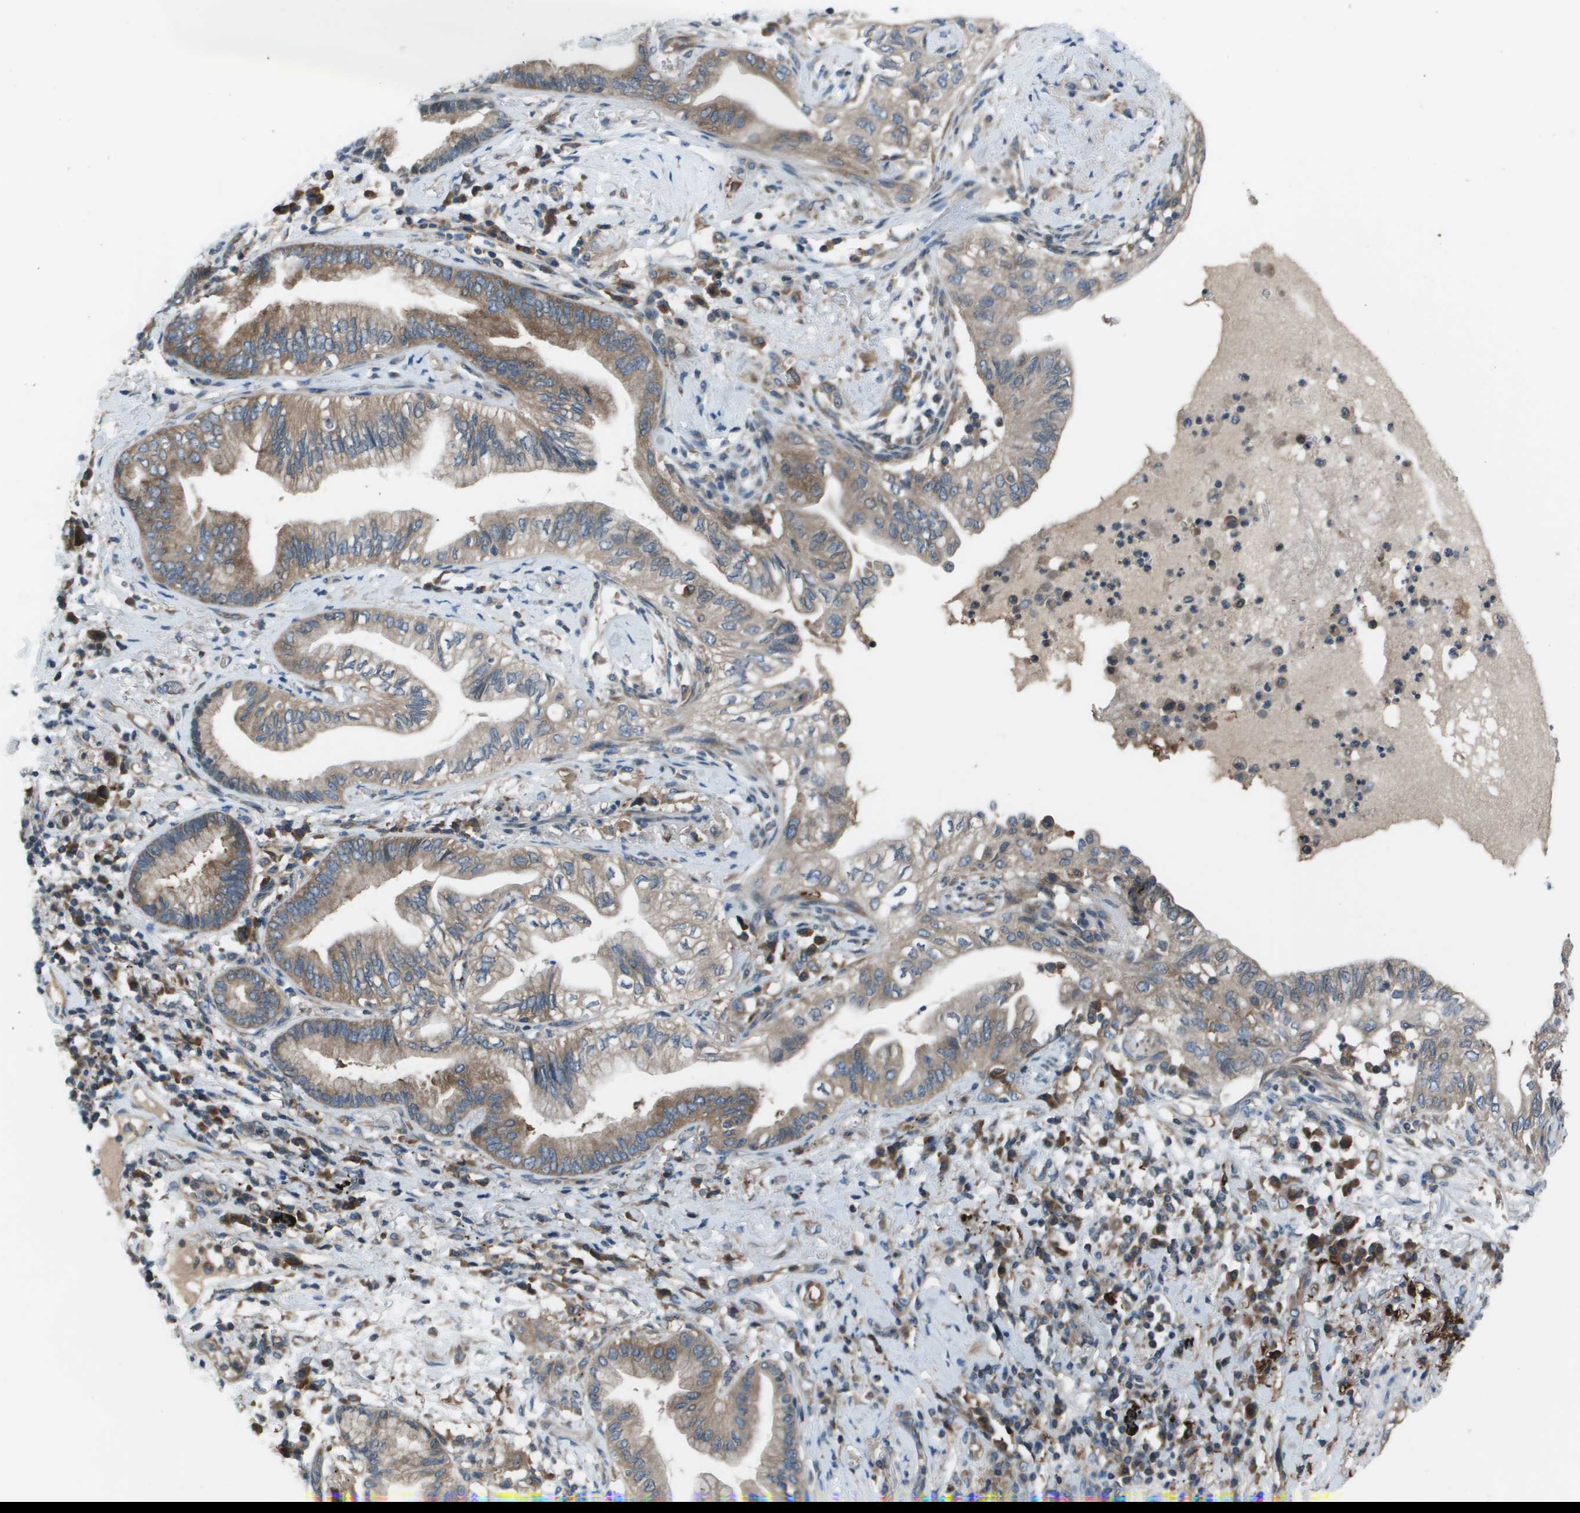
{"staining": {"intensity": "moderate", "quantity": ">75%", "location": "cytoplasmic/membranous"}, "tissue": "lung cancer", "cell_type": "Tumor cells", "image_type": "cancer", "snomed": [{"axis": "morphology", "description": "Normal tissue, NOS"}, {"axis": "morphology", "description": "Adenocarcinoma, NOS"}, {"axis": "topography", "description": "Bronchus"}, {"axis": "topography", "description": "Lung"}], "caption": "The histopathology image exhibits staining of lung adenocarcinoma, revealing moderate cytoplasmic/membranous protein positivity (brown color) within tumor cells.", "gene": "EIF3B", "patient": {"sex": "female", "age": 70}}